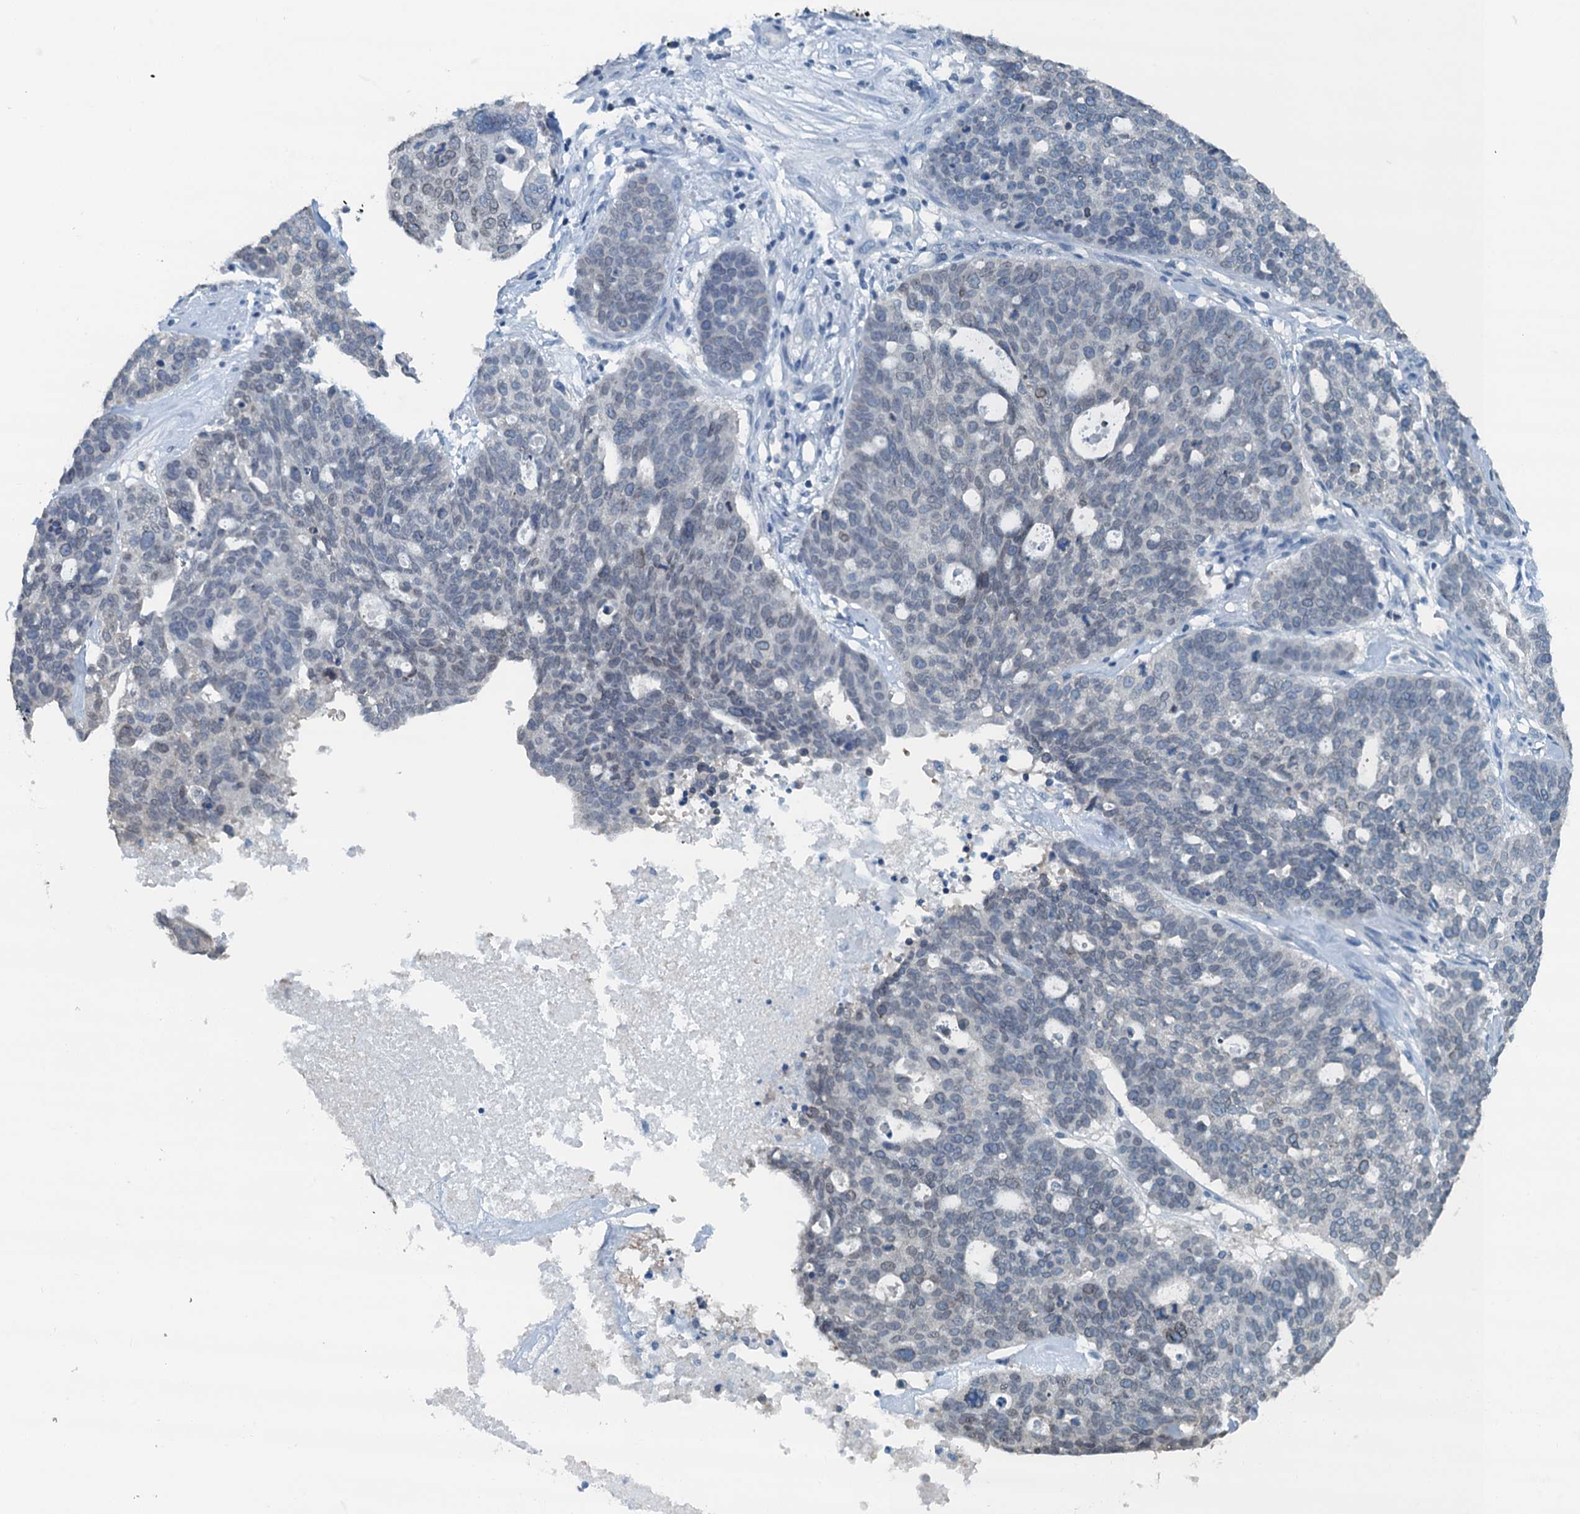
{"staining": {"intensity": "negative", "quantity": "none", "location": "none"}, "tissue": "ovarian cancer", "cell_type": "Tumor cells", "image_type": "cancer", "snomed": [{"axis": "morphology", "description": "Cystadenocarcinoma, serous, NOS"}, {"axis": "topography", "description": "Ovary"}], "caption": "Photomicrograph shows no protein expression in tumor cells of ovarian cancer (serous cystadenocarcinoma) tissue.", "gene": "C11orf54", "patient": {"sex": "female", "age": 59}}